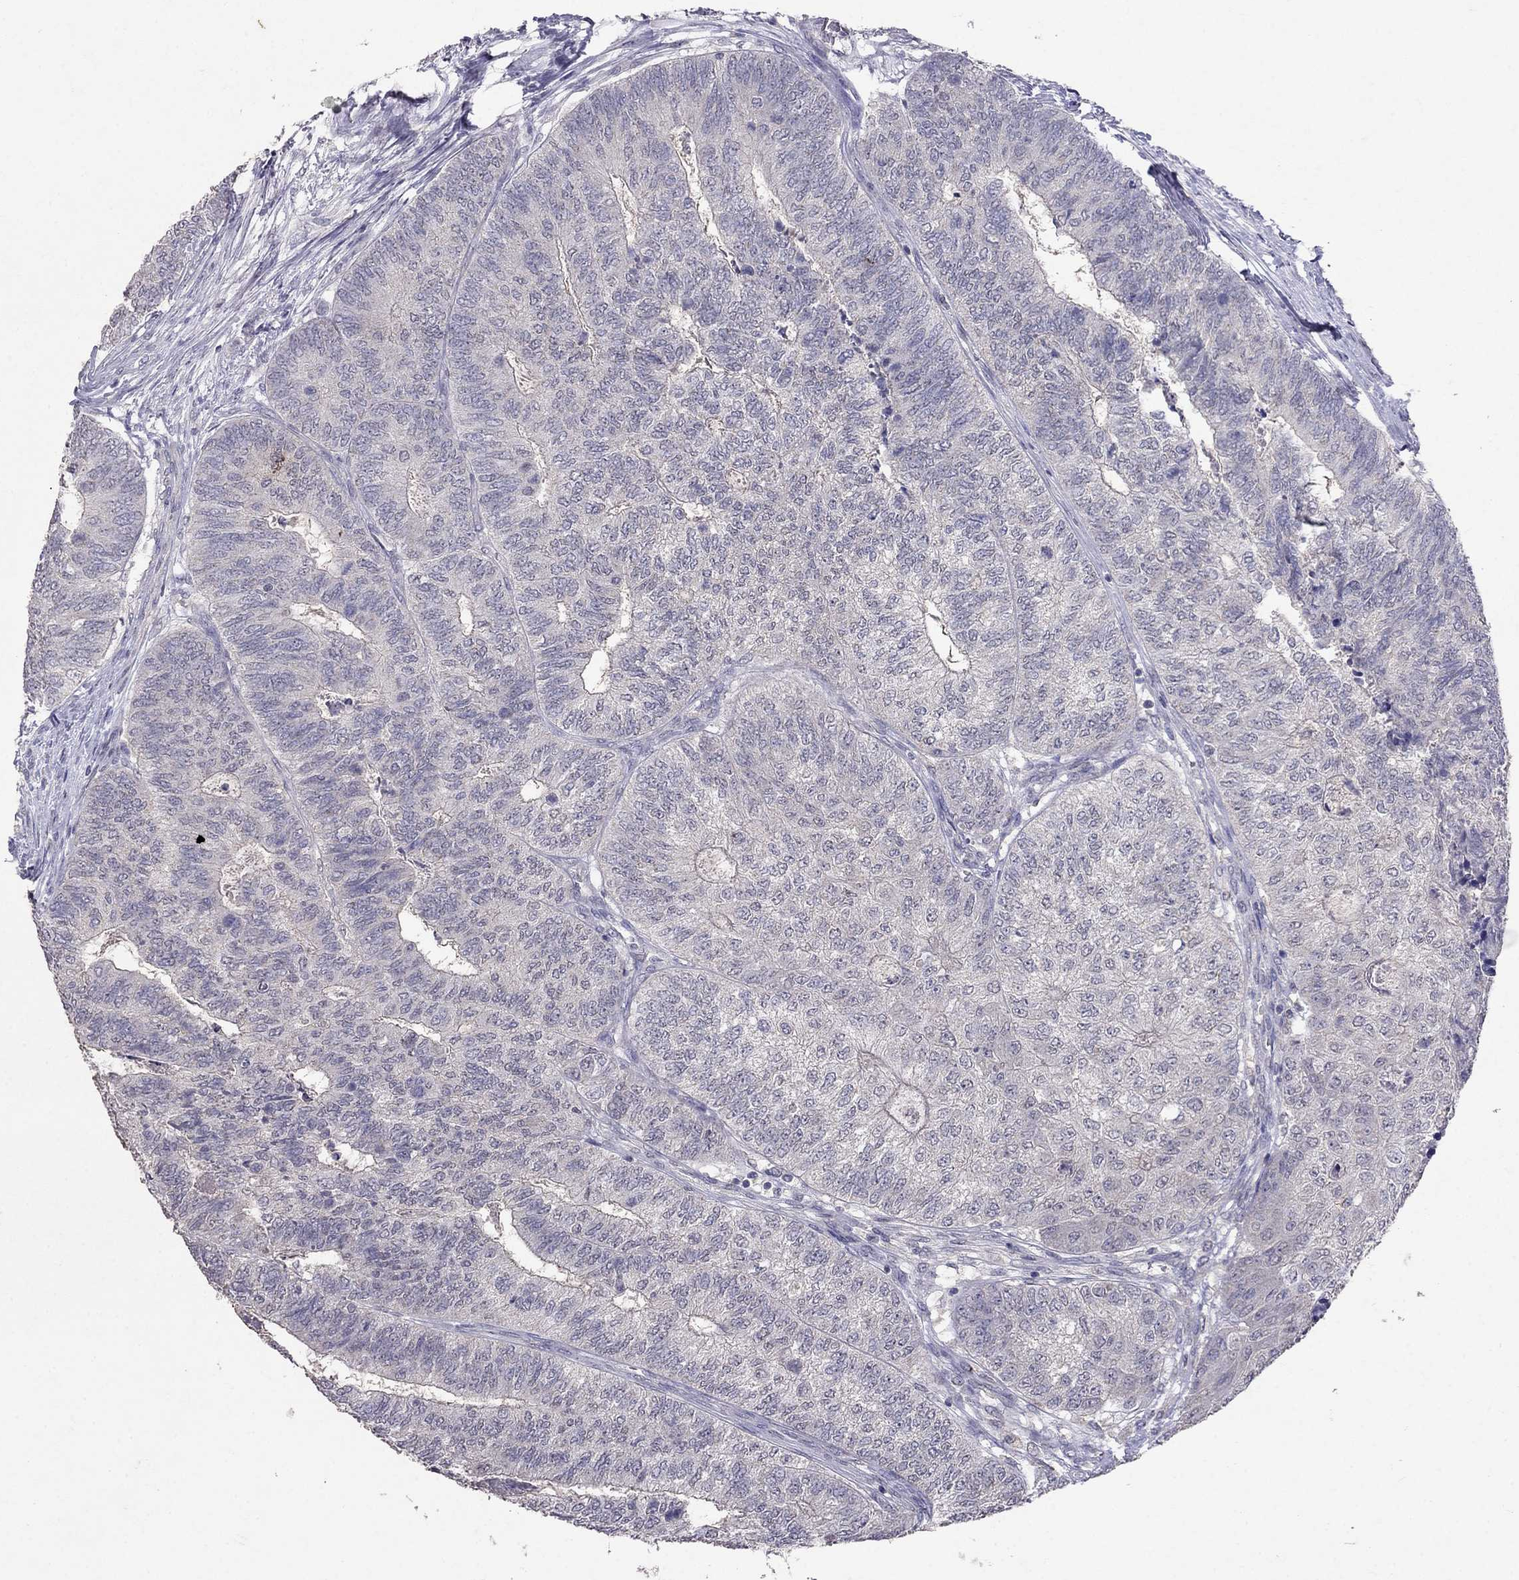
{"staining": {"intensity": "negative", "quantity": "none", "location": "none"}, "tissue": "colorectal cancer", "cell_type": "Tumor cells", "image_type": "cancer", "snomed": [{"axis": "morphology", "description": "Adenocarcinoma, NOS"}, {"axis": "topography", "description": "Colon"}], "caption": "Immunohistochemistry of colorectal adenocarcinoma displays no expression in tumor cells. (Stains: DAB immunohistochemistry with hematoxylin counter stain, Microscopy: brightfield microscopy at high magnification).", "gene": "FST", "patient": {"sex": "female", "age": 67}}